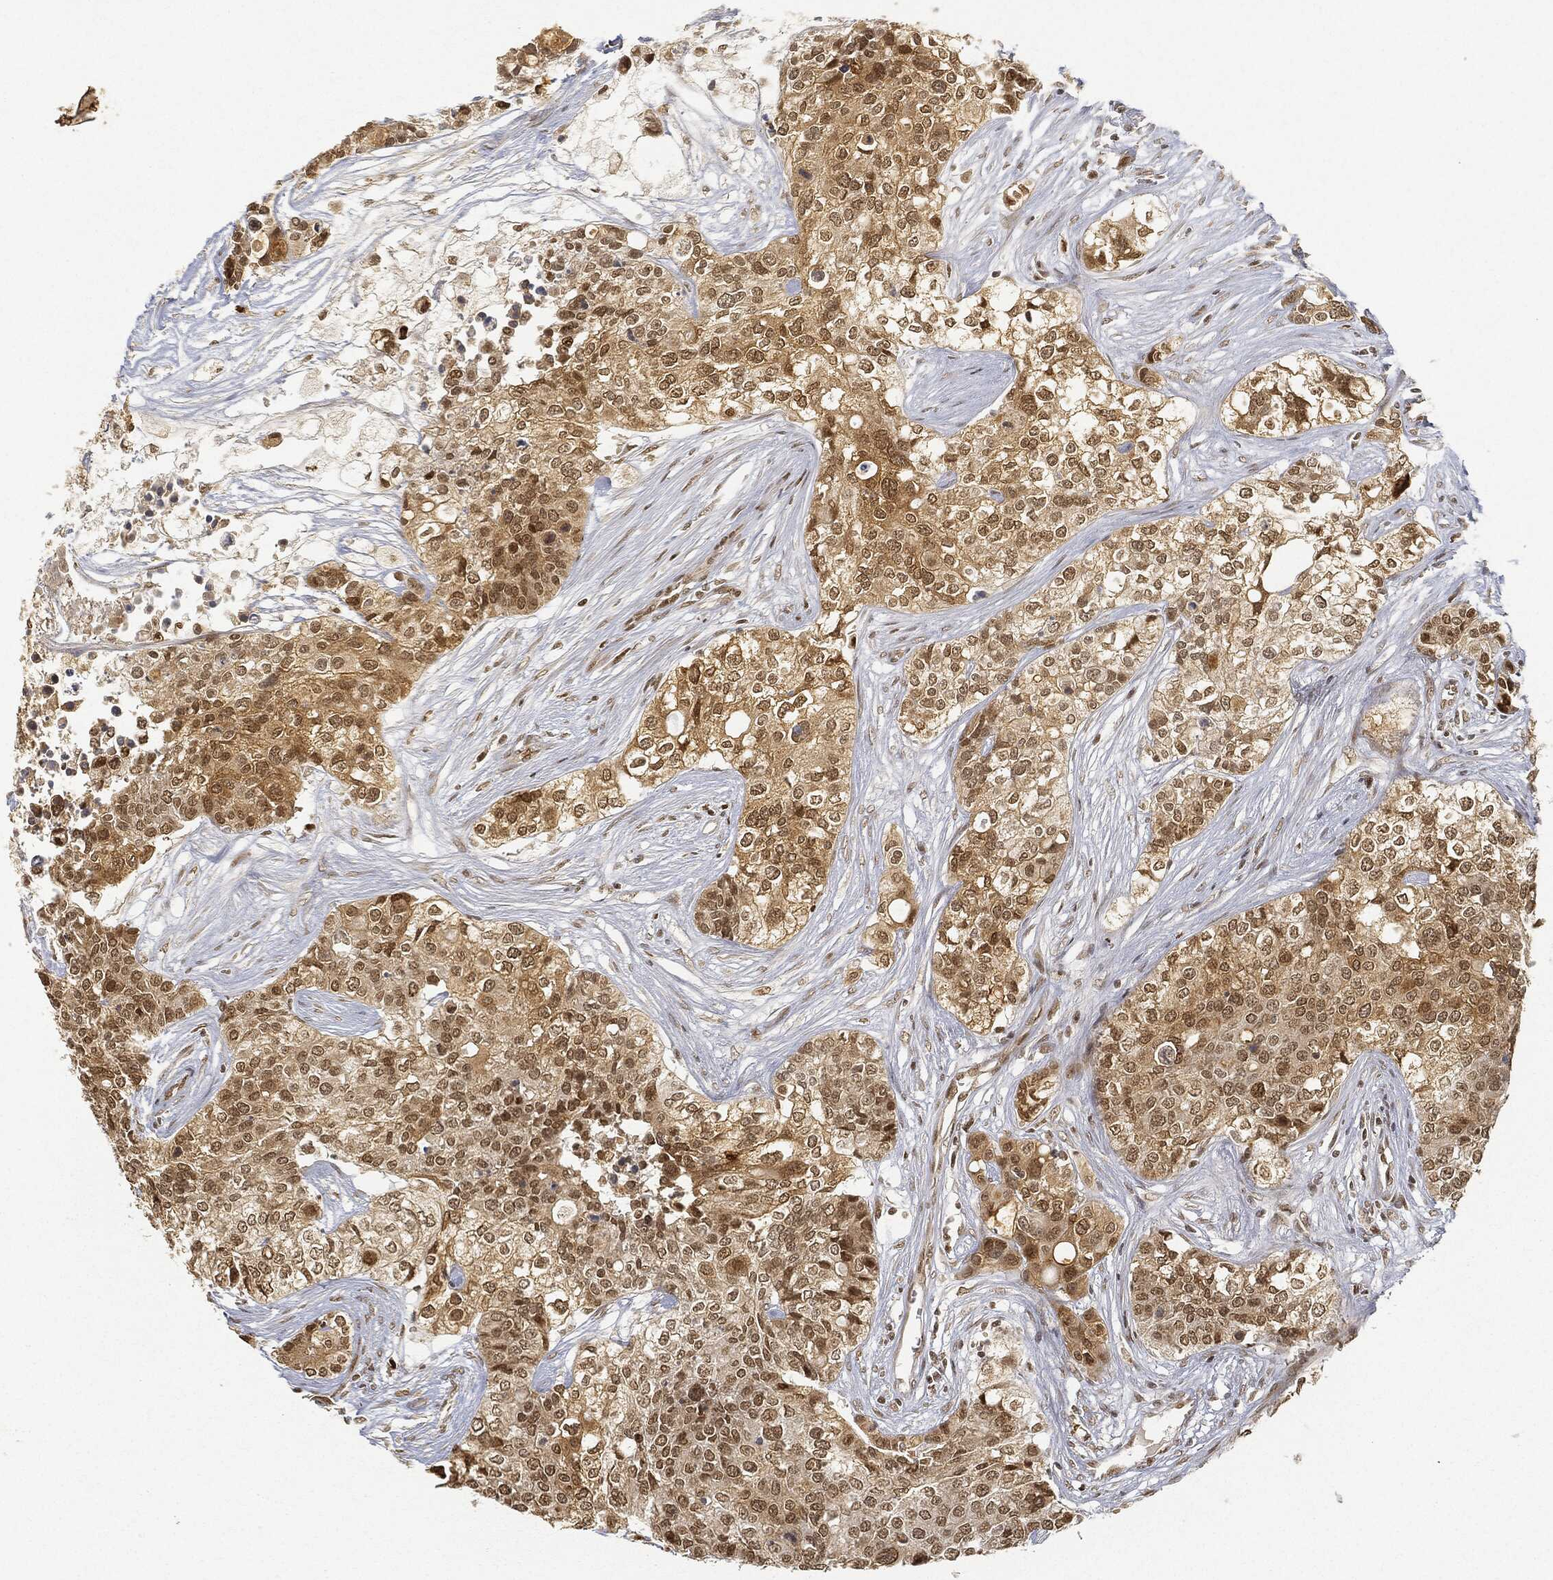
{"staining": {"intensity": "moderate", "quantity": "25%-75%", "location": "cytoplasmic/membranous,nuclear"}, "tissue": "carcinoid", "cell_type": "Tumor cells", "image_type": "cancer", "snomed": [{"axis": "morphology", "description": "Carcinoid, malignant, NOS"}, {"axis": "topography", "description": "Colon"}], "caption": "Human carcinoid (malignant) stained with a protein marker reveals moderate staining in tumor cells.", "gene": "CIB1", "patient": {"sex": "male", "age": 81}}